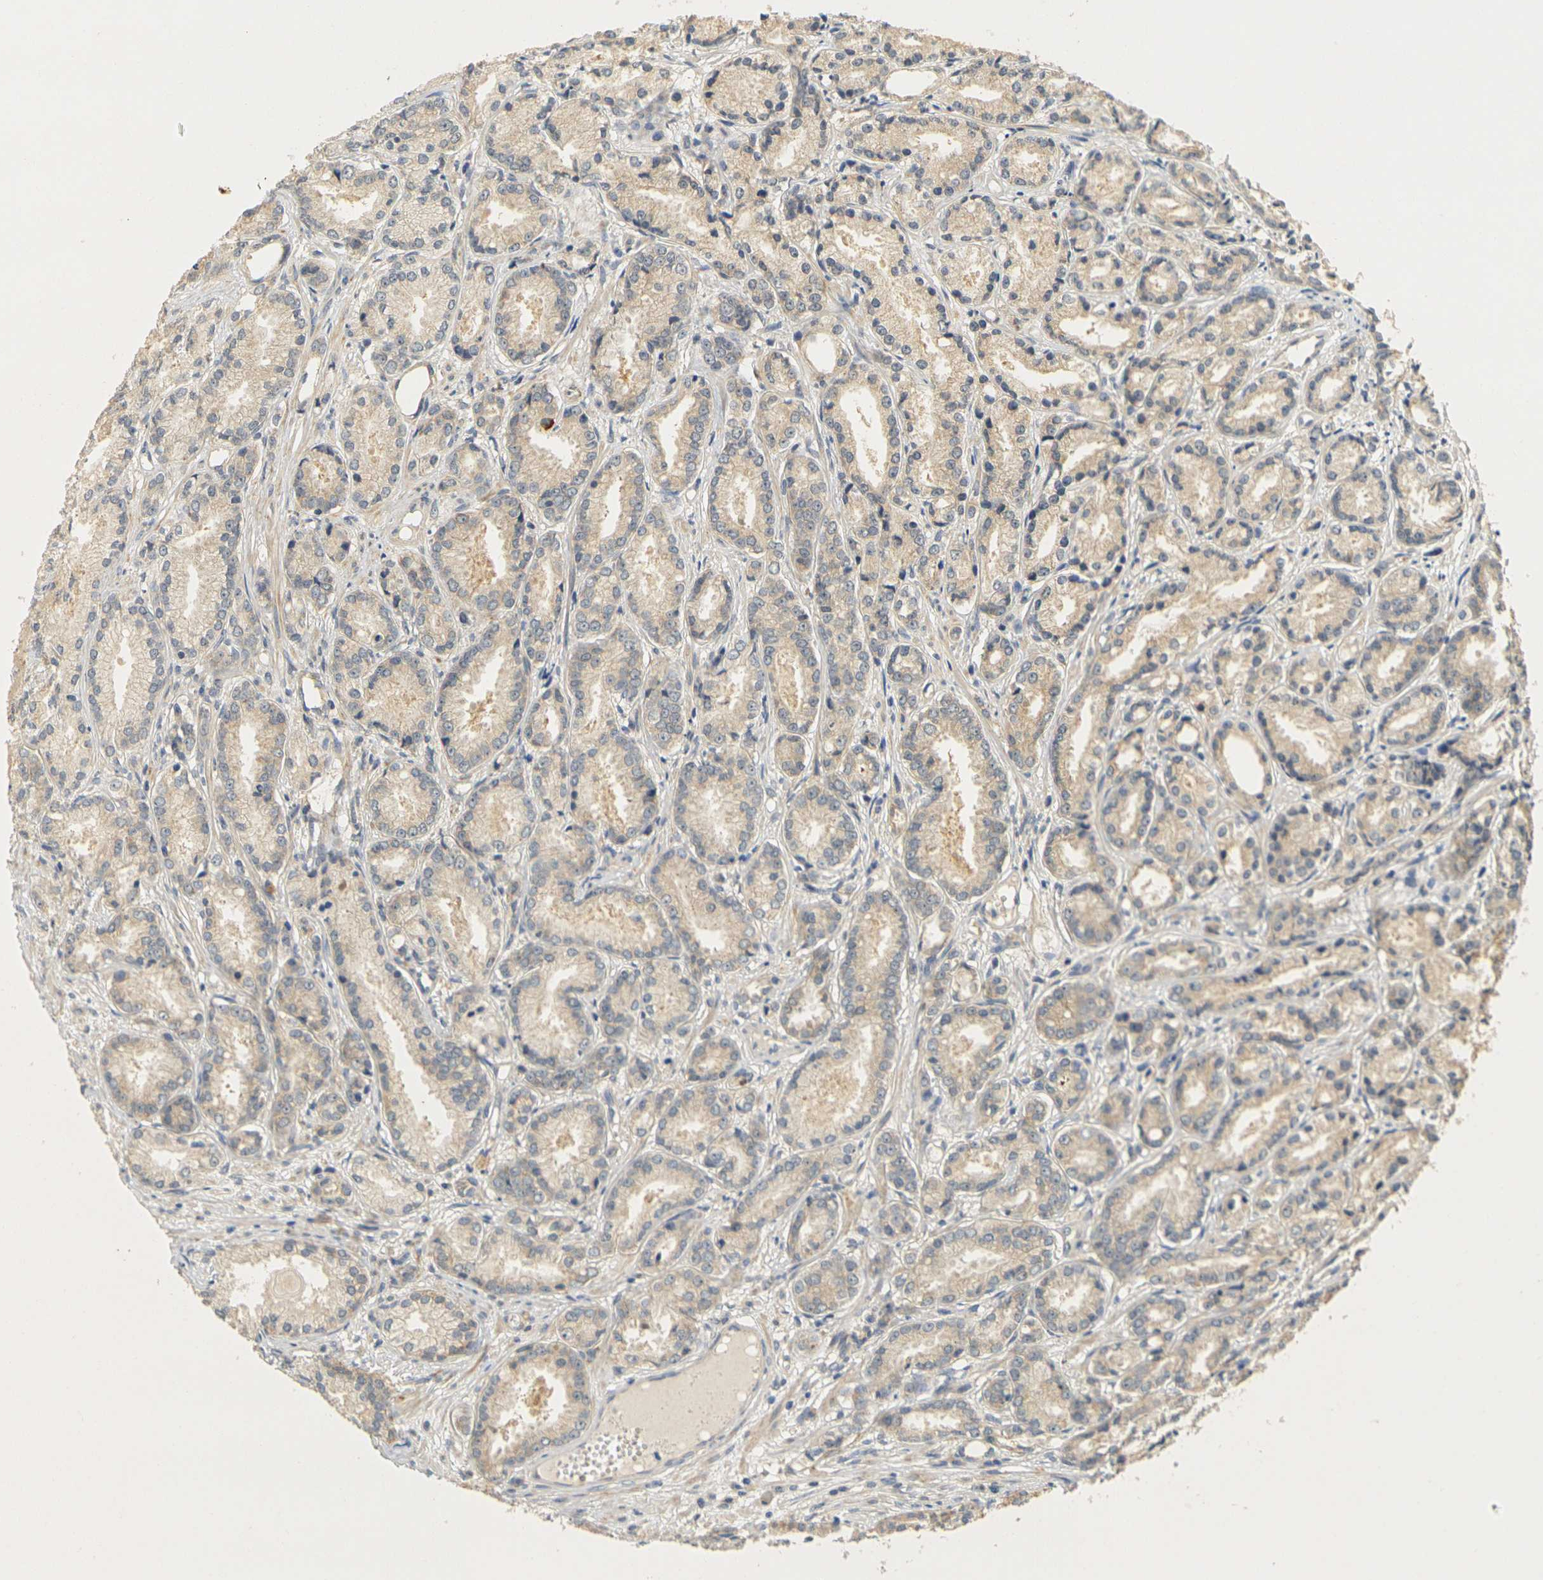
{"staining": {"intensity": "weak", "quantity": ">75%", "location": "cytoplasmic/membranous"}, "tissue": "prostate cancer", "cell_type": "Tumor cells", "image_type": "cancer", "snomed": [{"axis": "morphology", "description": "Adenocarcinoma, Low grade"}, {"axis": "topography", "description": "Prostate"}], "caption": "There is low levels of weak cytoplasmic/membranous staining in tumor cells of prostate cancer, as demonstrated by immunohistochemical staining (brown color).", "gene": "GDAP1", "patient": {"sex": "male", "age": 72}}